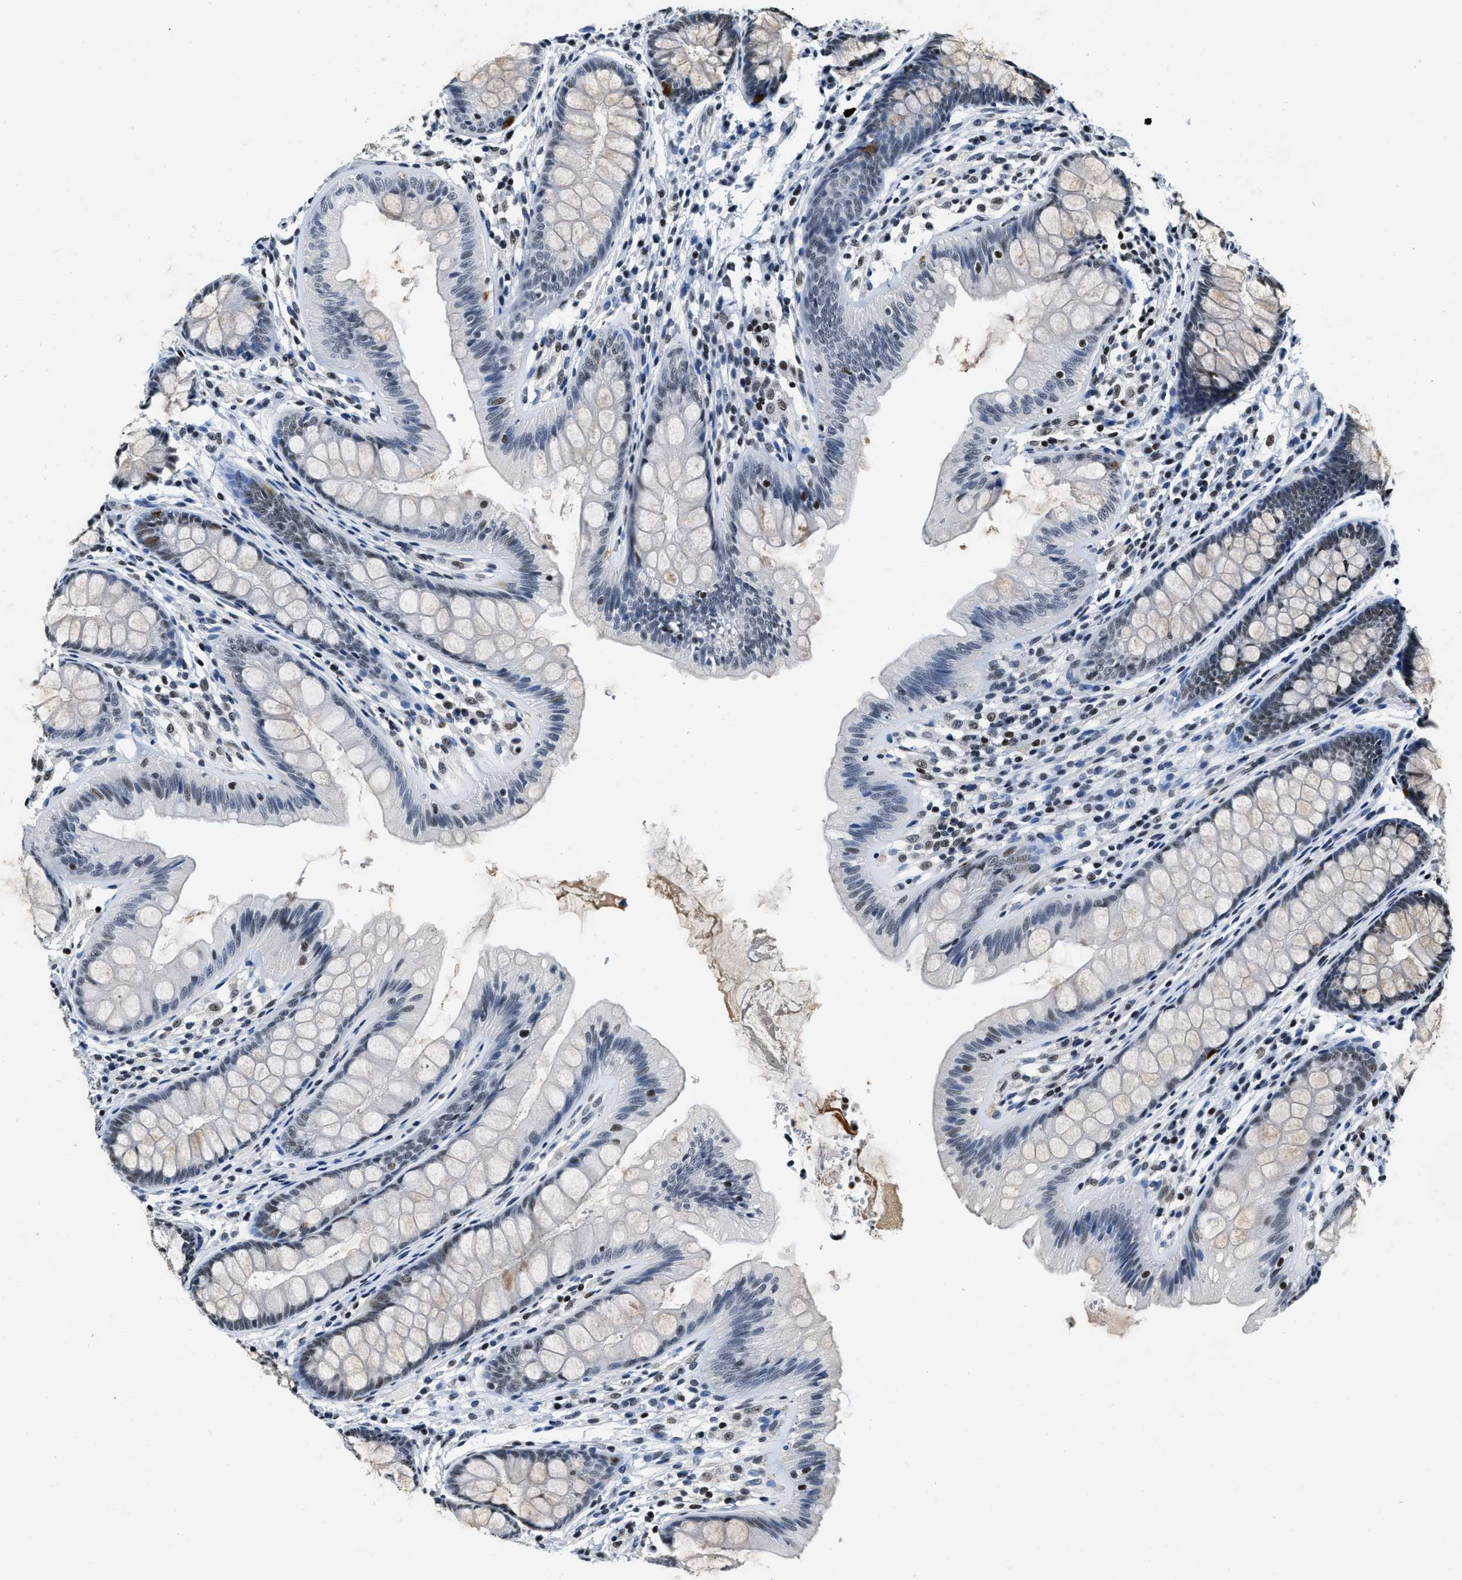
{"staining": {"intensity": "weak", "quantity": "<25%", "location": "cytoplasmic/membranous"}, "tissue": "colon", "cell_type": "Endothelial cells", "image_type": "normal", "snomed": [{"axis": "morphology", "description": "Normal tissue, NOS"}, {"axis": "topography", "description": "Colon"}], "caption": "Immunohistochemical staining of unremarkable human colon demonstrates no significant positivity in endothelial cells. The staining is performed using DAB (3,3'-diaminobenzidine) brown chromogen with nuclei counter-stained in using hematoxylin.", "gene": "CCNE1", "patient": {"sex": "female", "age": 56}}